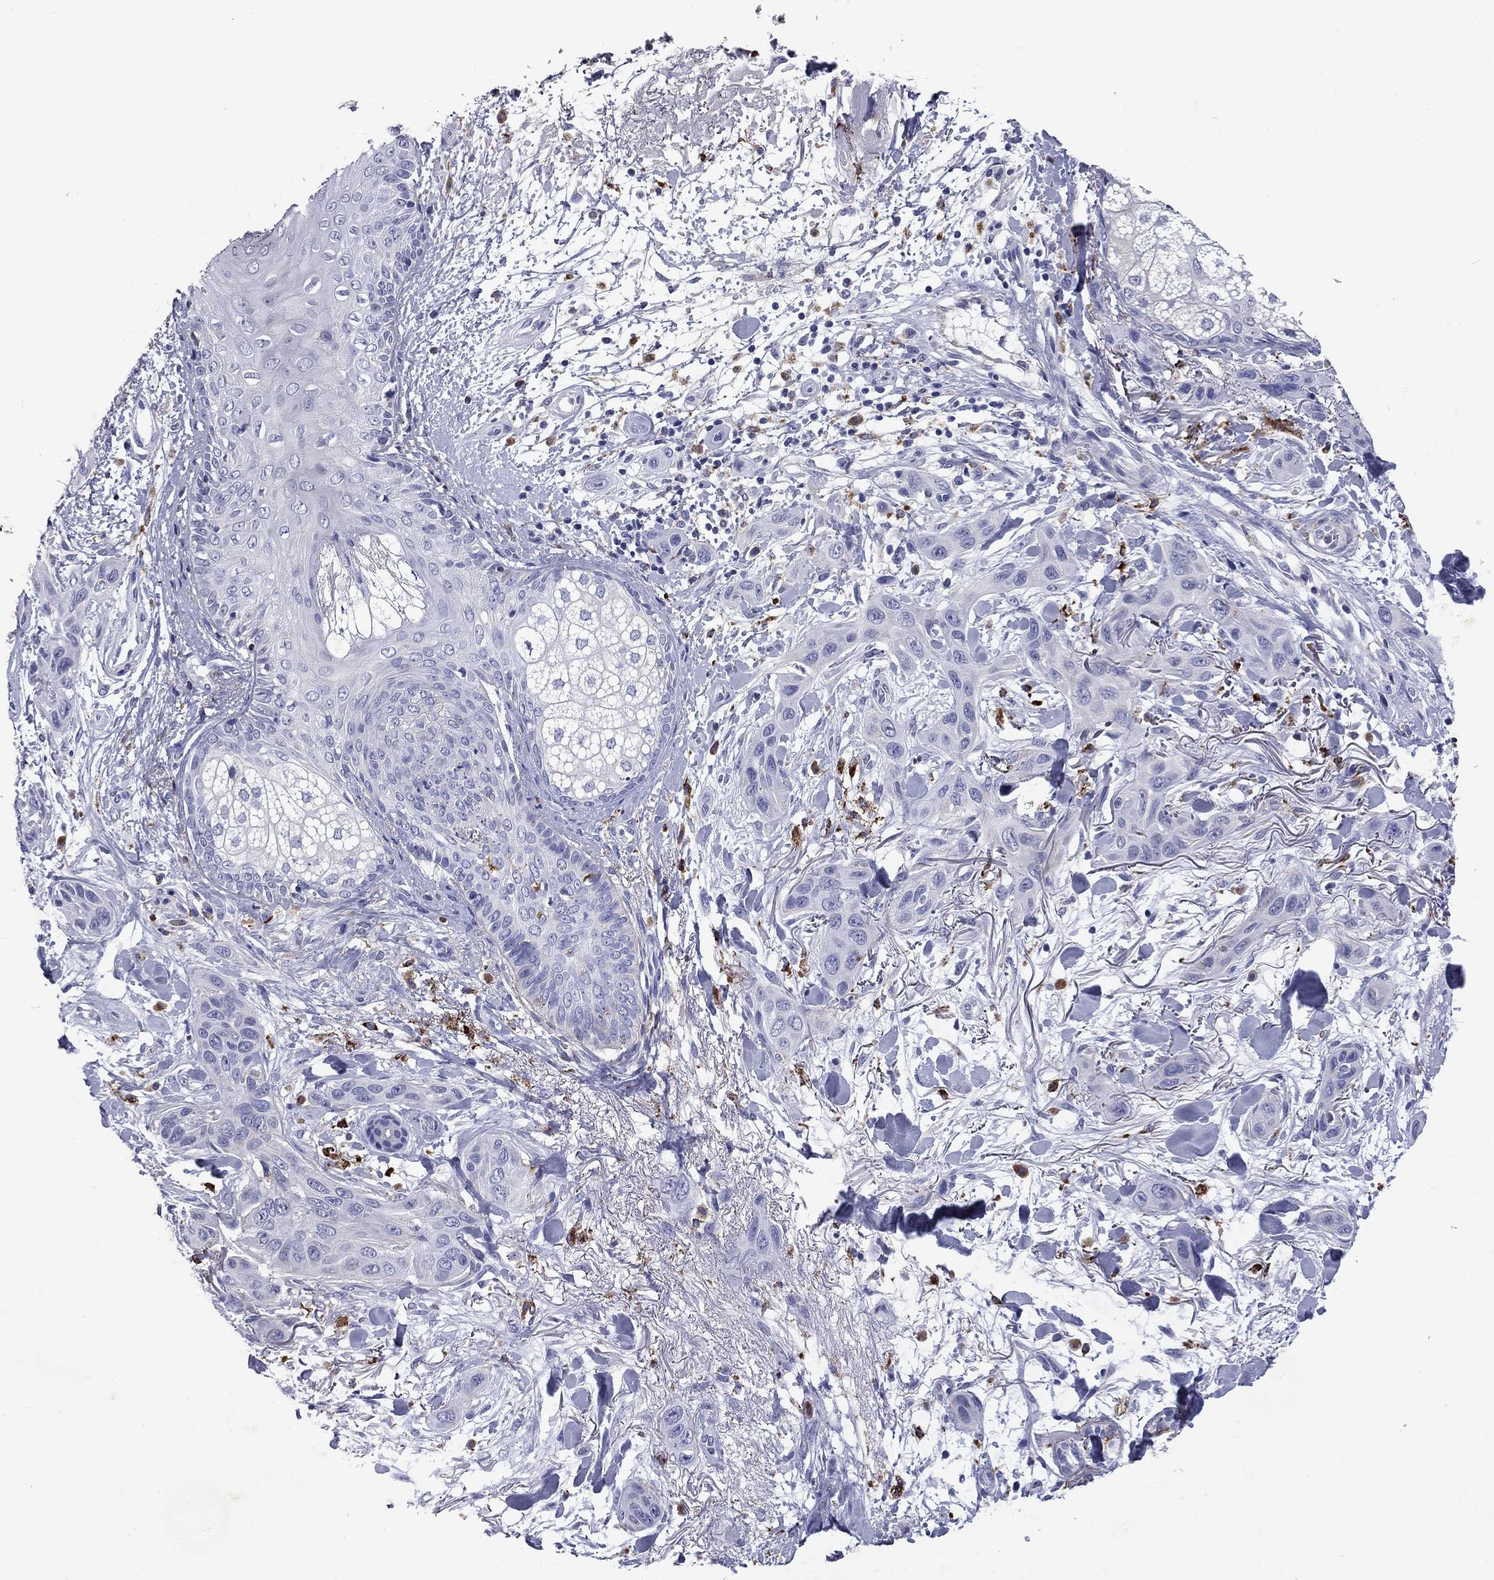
{"staining": {"intensity": "negative", "quantity": "none", "location": "none"}, "tissue": "skin cancer", "cell_type": "Tumor cells", "image_type": "cancer", "snomed": [{"axis": "morphology", "description": "Squamous cell carcinoma, NOS"}, {"axis": "topography", "description": "Skin"}], "caption": "Skin cancer (squamous cell carcinoma) stained for a protein using IHC exhibits no staining tumor cells.", "gene": "MADCAM1", "patient": {"sex": "male", "age": 78}}